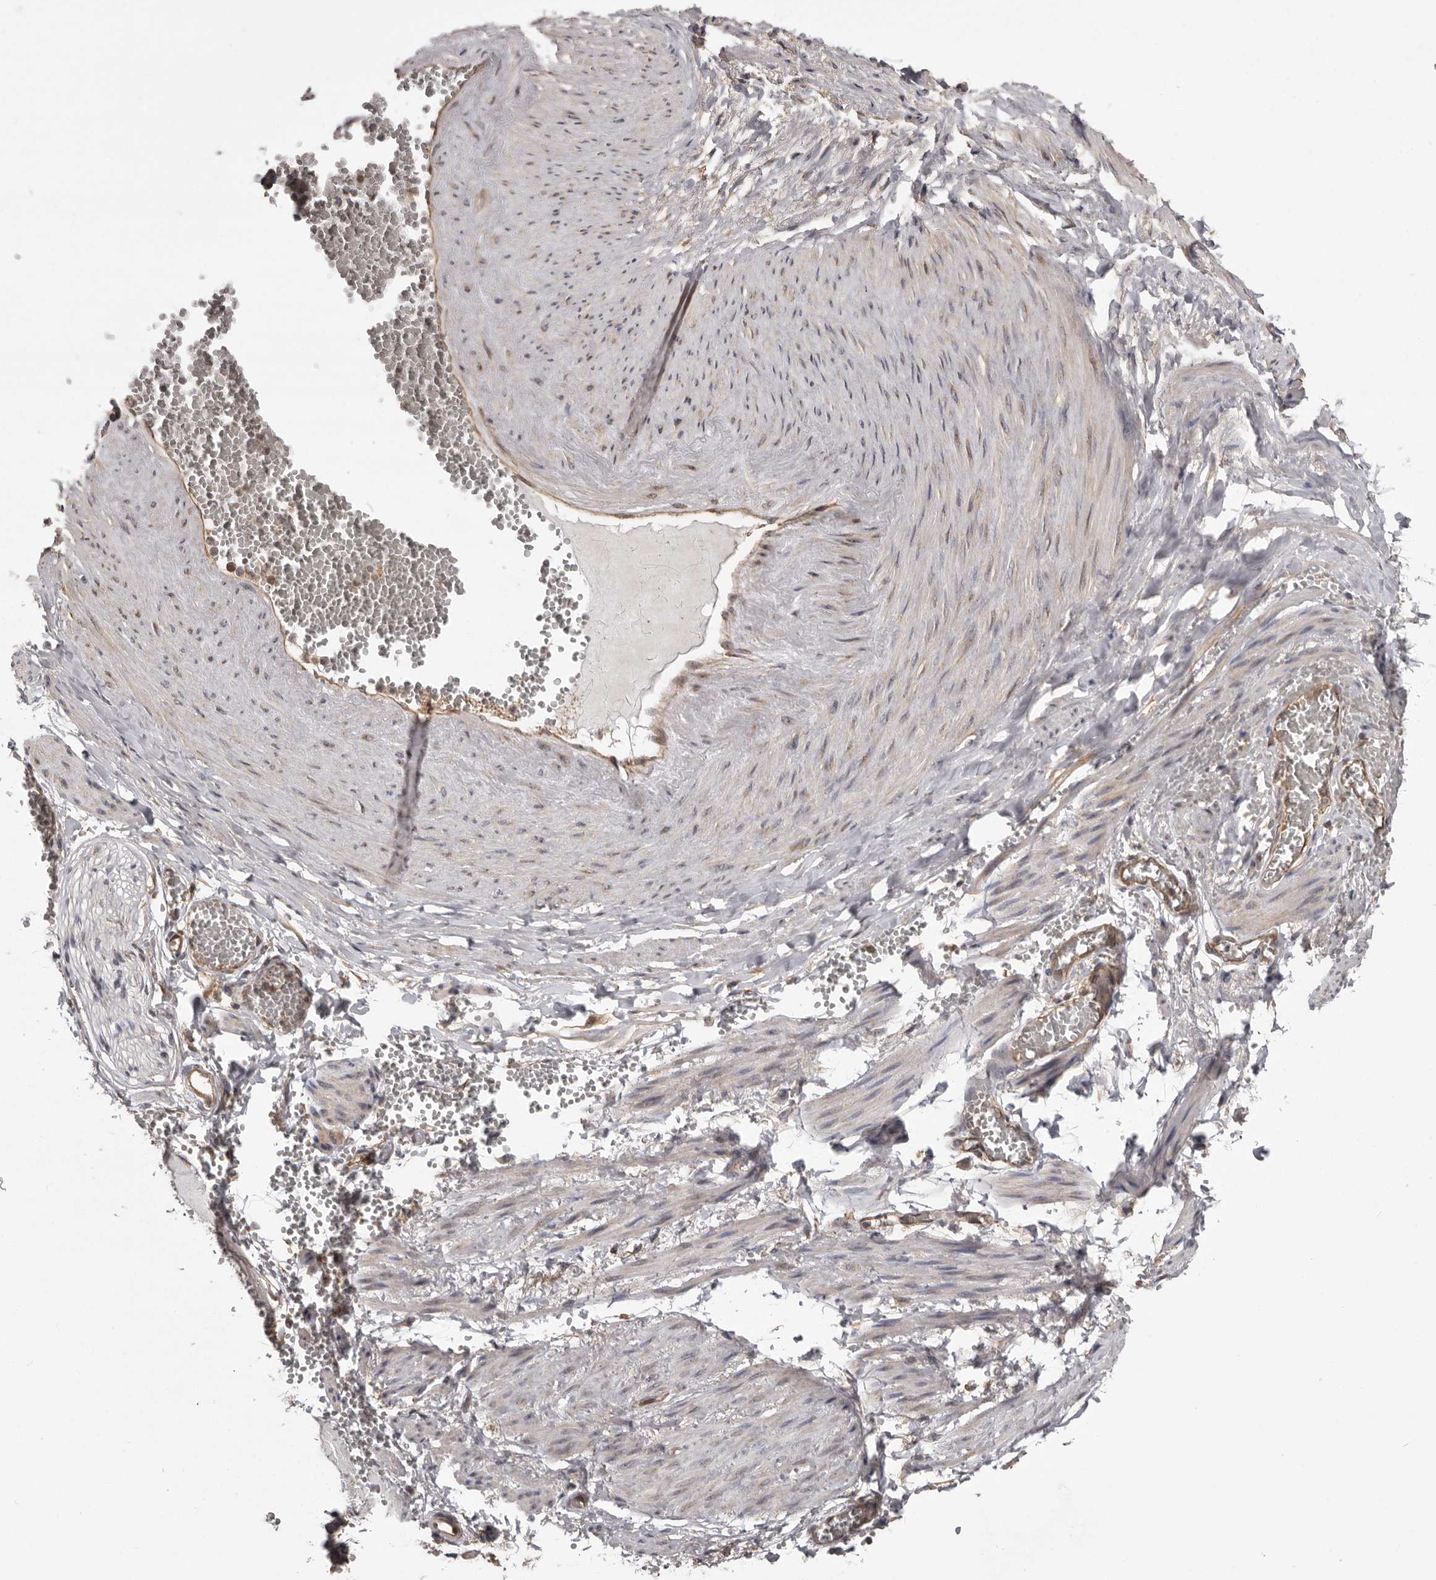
{"staining": {"intensity": "moderate", "quantity": ">75%", "location": "cytoplasmic/membranous,nuclear"}, "tissue": "adipose tissue", "cell_type": "Adipocytes", "image_type": "normal", "snomed": [{"axis": "morphology", "description": "Normal tissue, NOS"}, {"axis": "topography", "description": "Smooth muscle"}, {"axis": "topography", "description": "Peripheral nerve tissue"}], "caption": "Protein staining exhibits moderate cytoplasmic/membranous,nuclear staining in approximately >75% of adipocytes in benign adipose tissue. (DAB = brown stain, brightfield microscopy at high magnification).", "gene": "DARS1", "patient": {"sex": "female", "age": 39}}